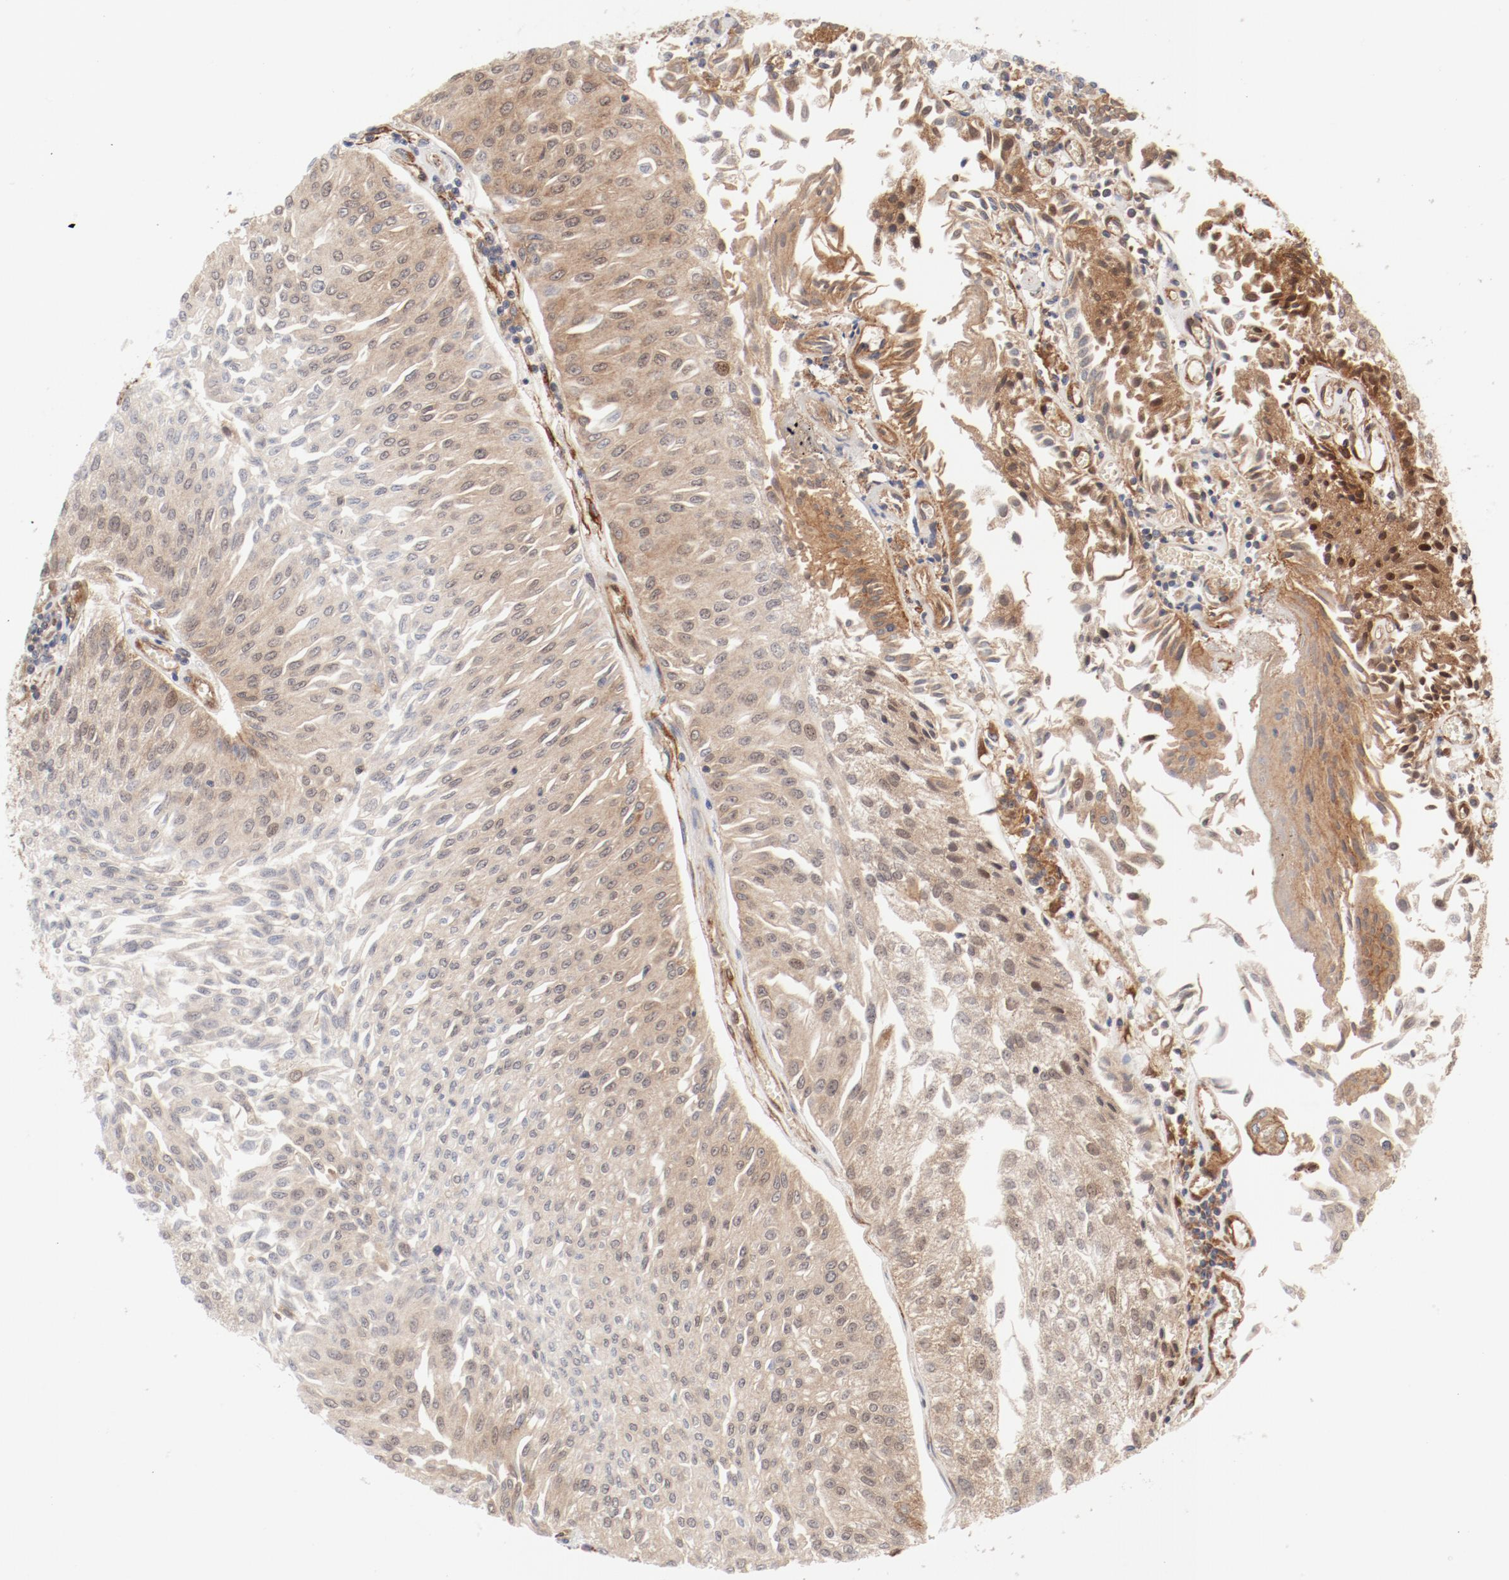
{"staining": {"intensity": "moderate", "quantity": ">75%", "location": "cytoplasmic/membranous"}, "tissue": "urothelial cancer", "cell_type": "Tumor cells", "image_type": "cancer", "snomed": [{"axis": "morphology", "description": "Urothelial carcinoma, Low grade"}, {"axis": "topography", "description": "Urinary bladder"}], "caption": "Approximately >75% of tumor cells in human urothelial cancer show moderate cytoplasmic/membranous protein positivity as visualized by brown immunohistochemical staining.", "gene": "AP2A1", "patient": {"sex": "male", "age": 86}}